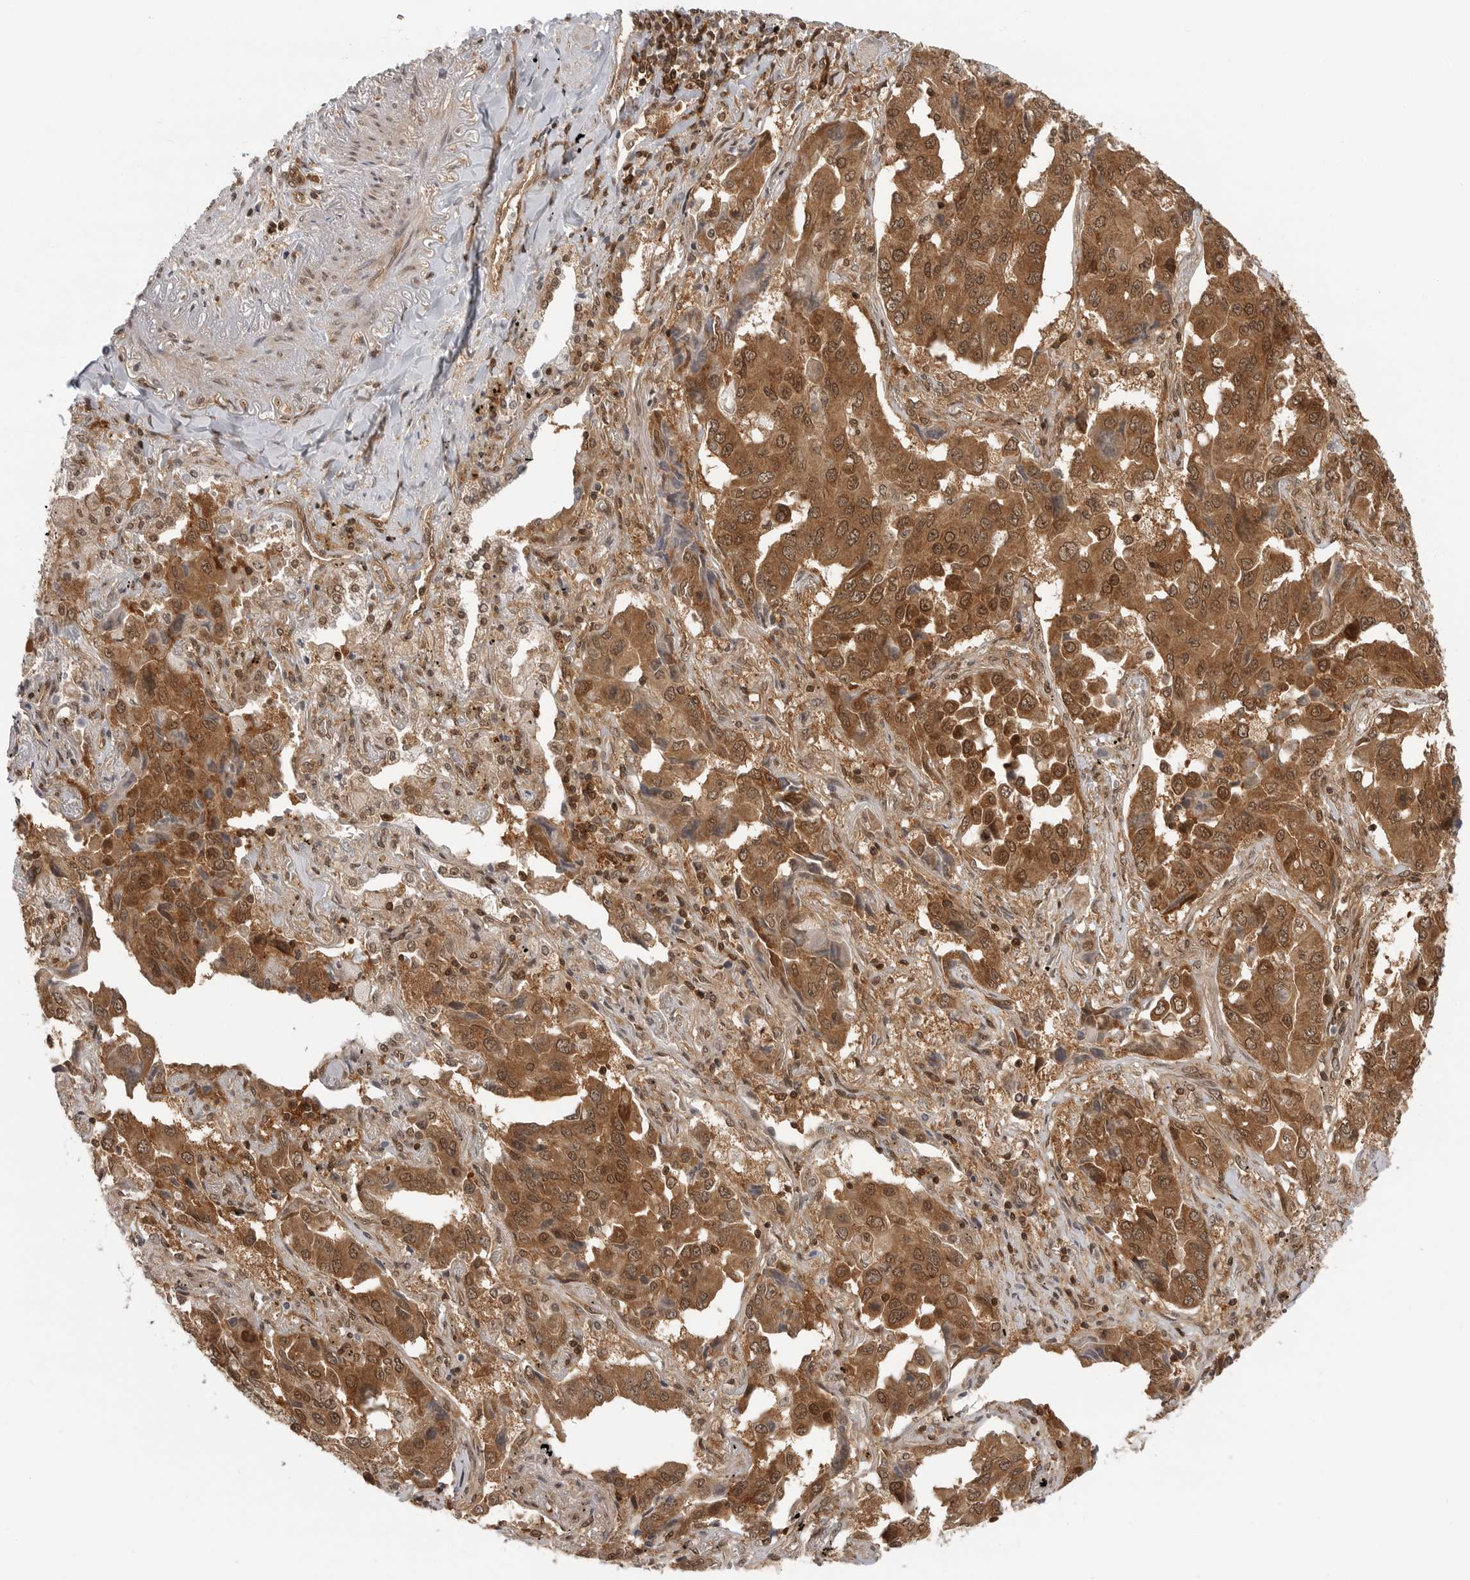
{"staining": {"intensity": "moderate", "quantity": ">75%", "location": "cytoplasmic/membranous,nuclear"}, "tissue": "lung cancer", "cell_type": "Tumor cells", "image_type": "cancer", "snomed": [{"axis": "morphology", "description": "Adenocarcinoma, NOS"}, {"axis": "topography", "description": "Lung"}], "caption": "Protein expression analysis of human lung cancer reveals moderate cytoplasmic/membranous and nuclear staining in approximately >75% of tumor cells. The staining was performed using DAB to visualize the protein expression in brown, while the nuclei were stained in blue with hematoxylin (Magnification: 20x).", "gene": "SZRD1", "patient": {"sex": "female", "age": 65}}